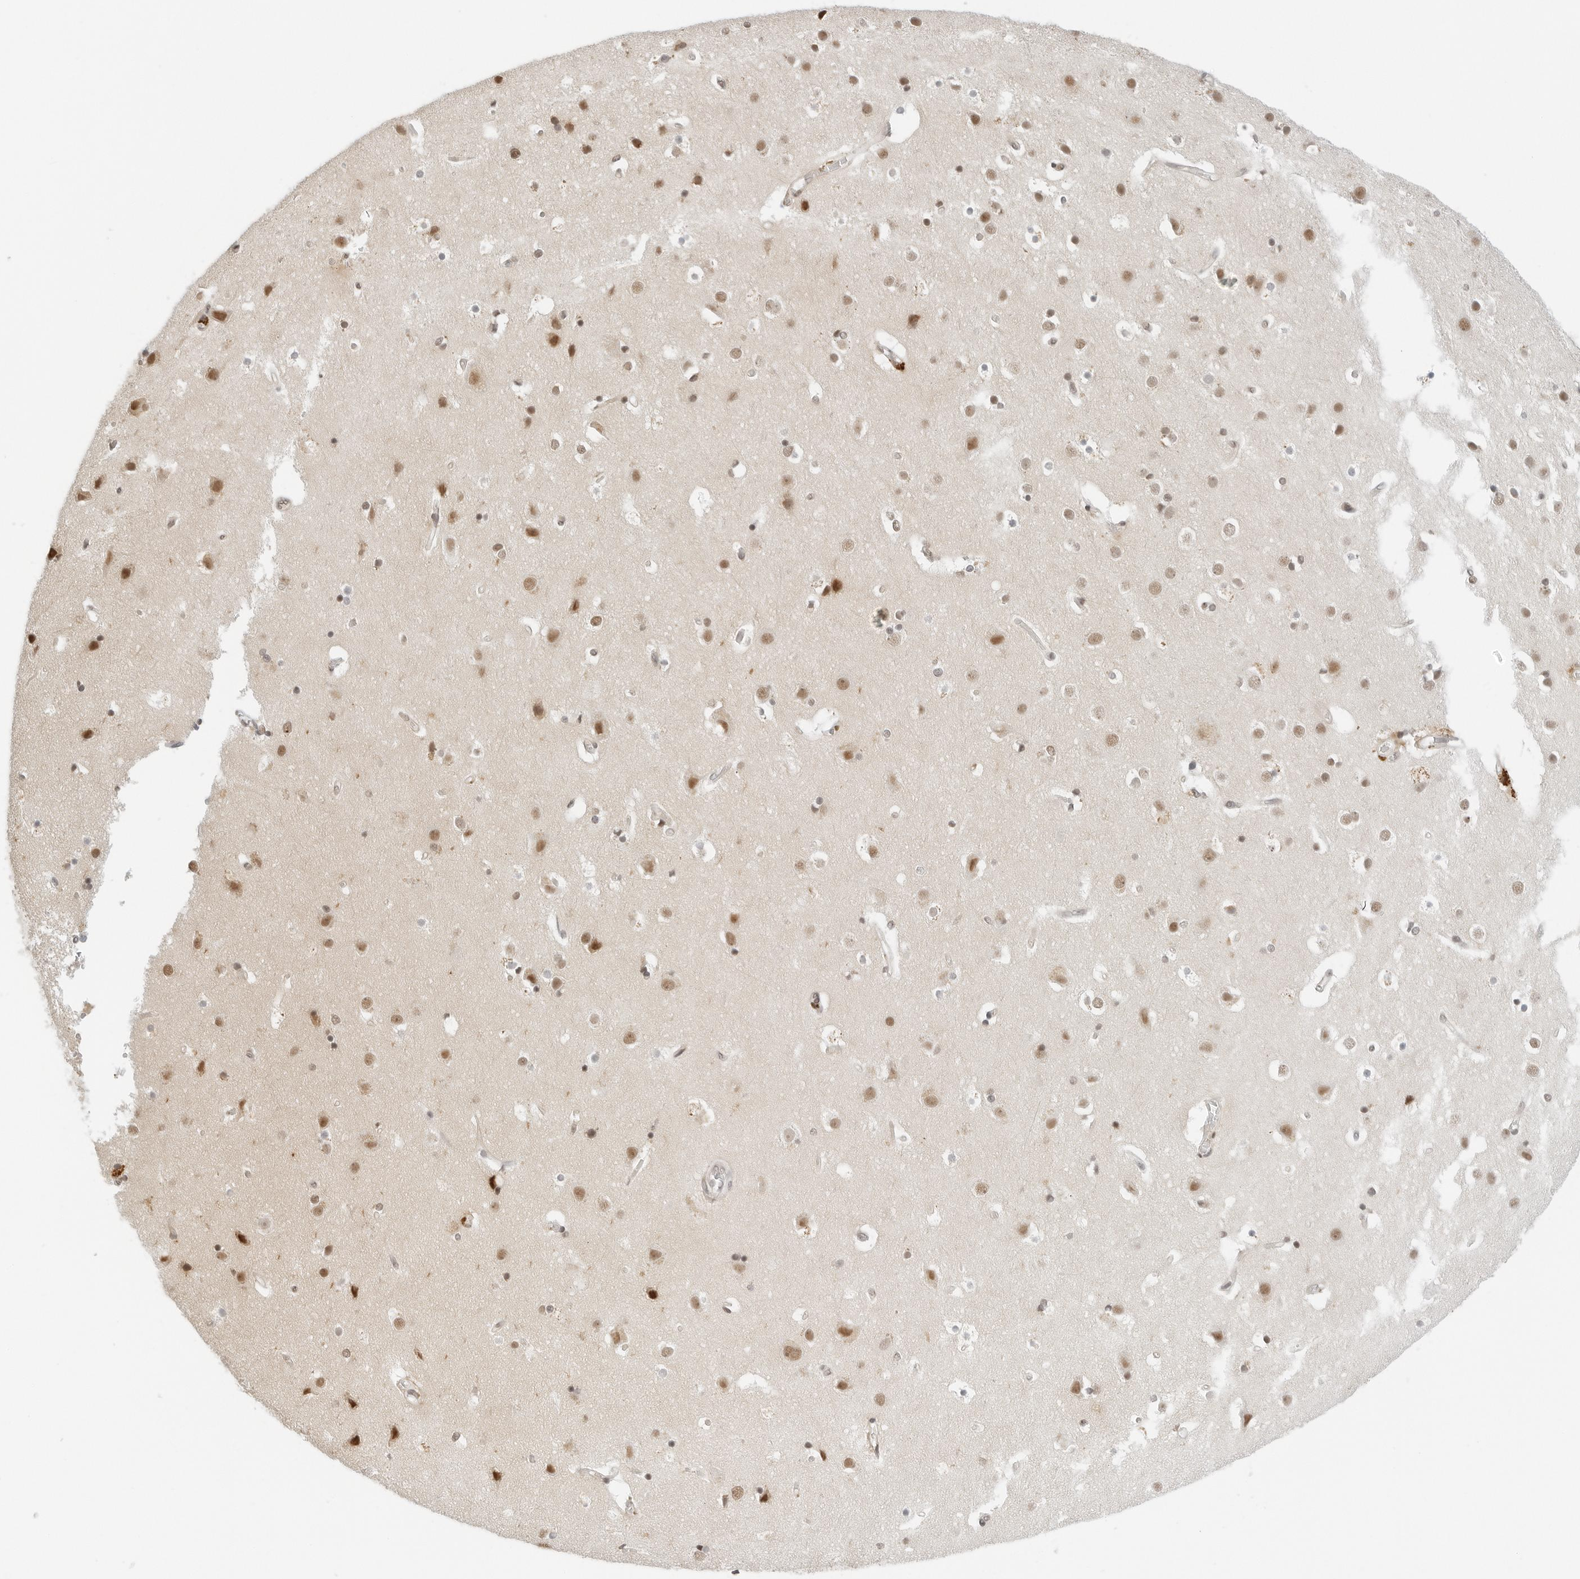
{"staining": {"intensity": "negative", "quantity": "none", "location": "none"}, "tissue": "cerebral cortex", "cell_type": "Endothelial cells", "image_type": "normal", "snomed": [{"axis": "morphology", "description": "Normal tissue, NOS"}, {"axis": "topography", "description": "Cerebral cortex"}], "caption": "IHC of unremarkable human cerebral cortex exhibits no positivity in endothelial cells. (Brightfield microscopy of DAB (3,3'-diaminobenzidine) IHC at high magnification).", "gene": "NEO1", "patient": {"sex": "male", "age": 54}}